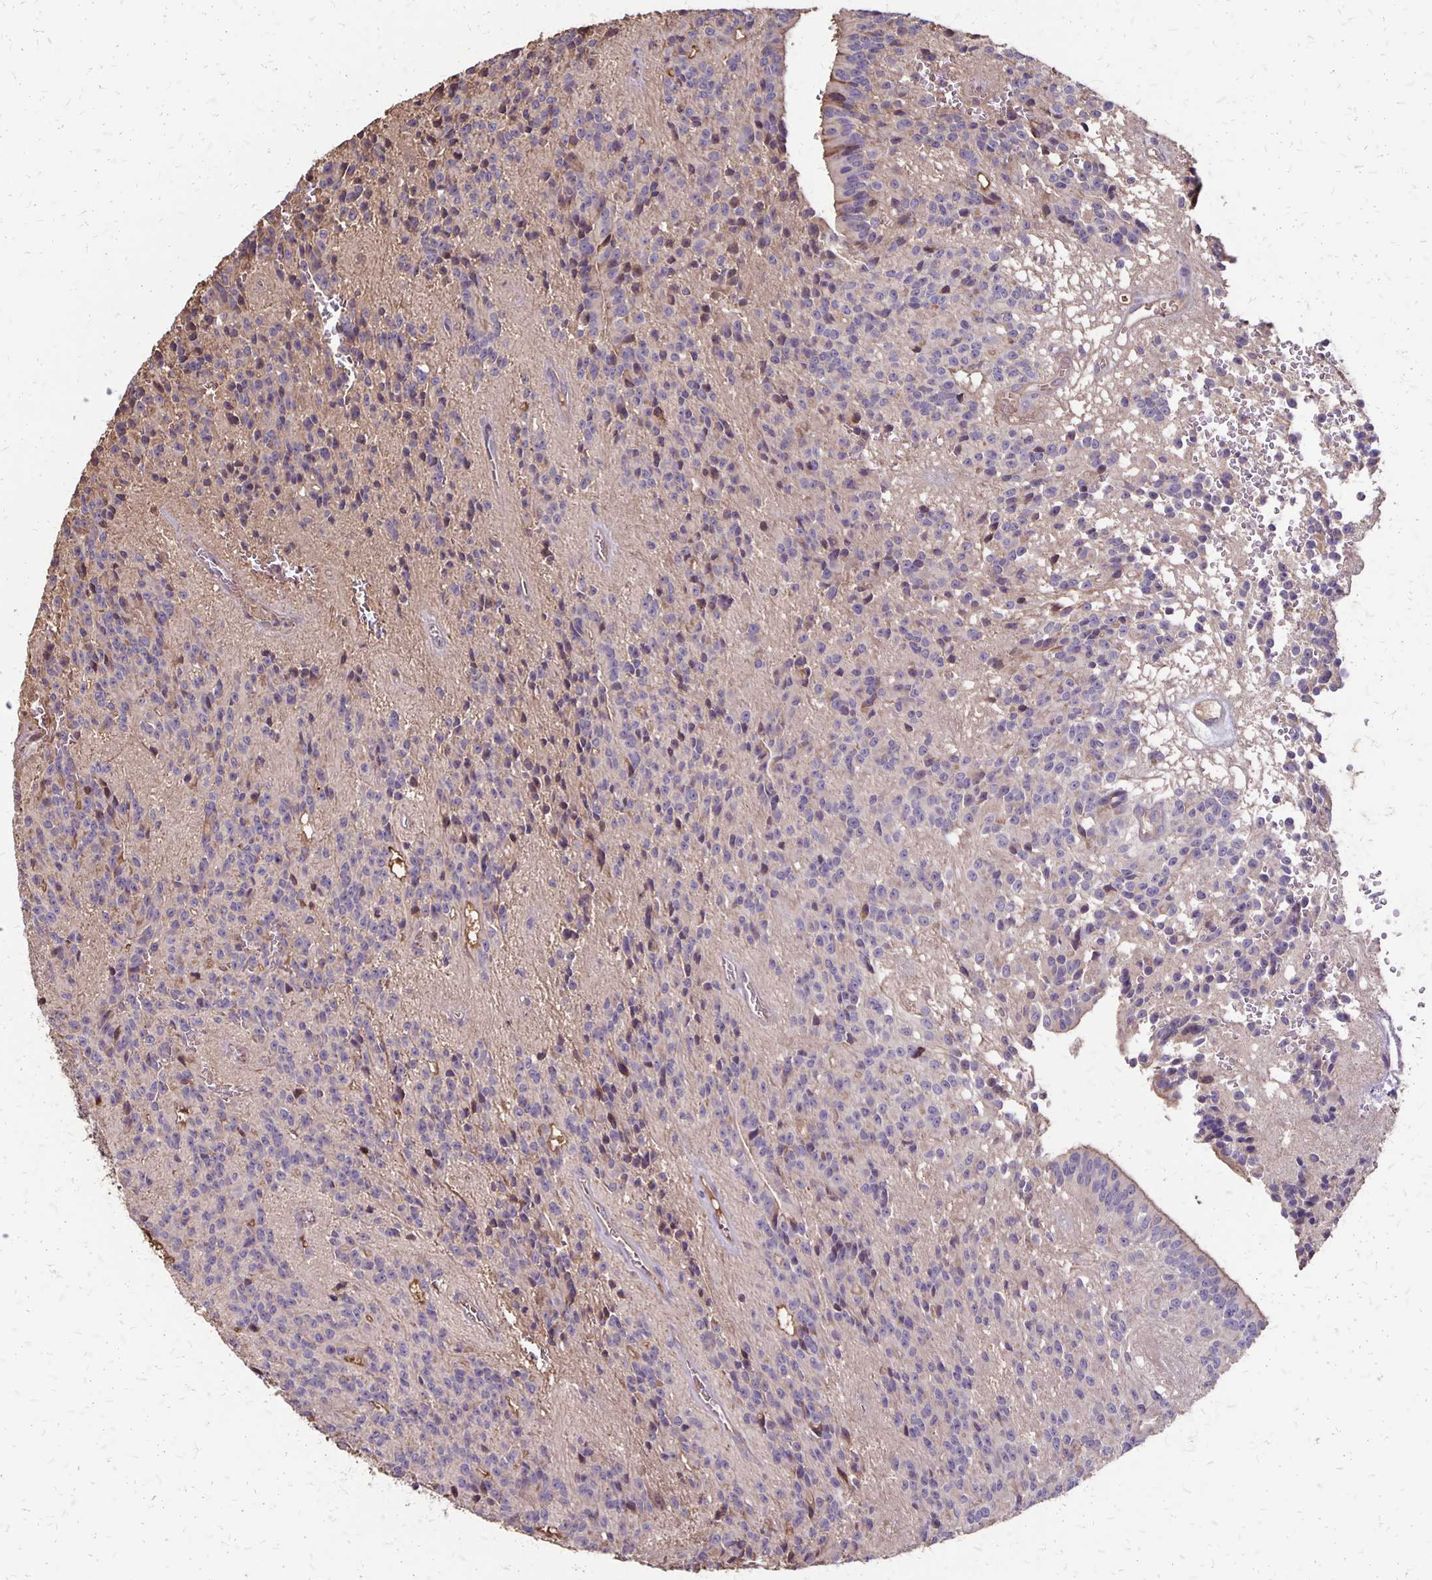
{"staining": {"intensity": "negative", "quantity": "none", "location": "none"}, "tissue": "glioma", "cell_type": "Tumor cells", "image_type": "cancer", "snomed": [{"axis": "morphology", "description": "Glioma, malignant, Low grade"}, {"axis": "topography", "description": "Brain"}], "caption": "A high-resolution image shows IHC staining of glioma, which demonstrates no significant staining in tumor cells.", "gene": "PROM2", "patient": {"sex": "male", "age": 31}}